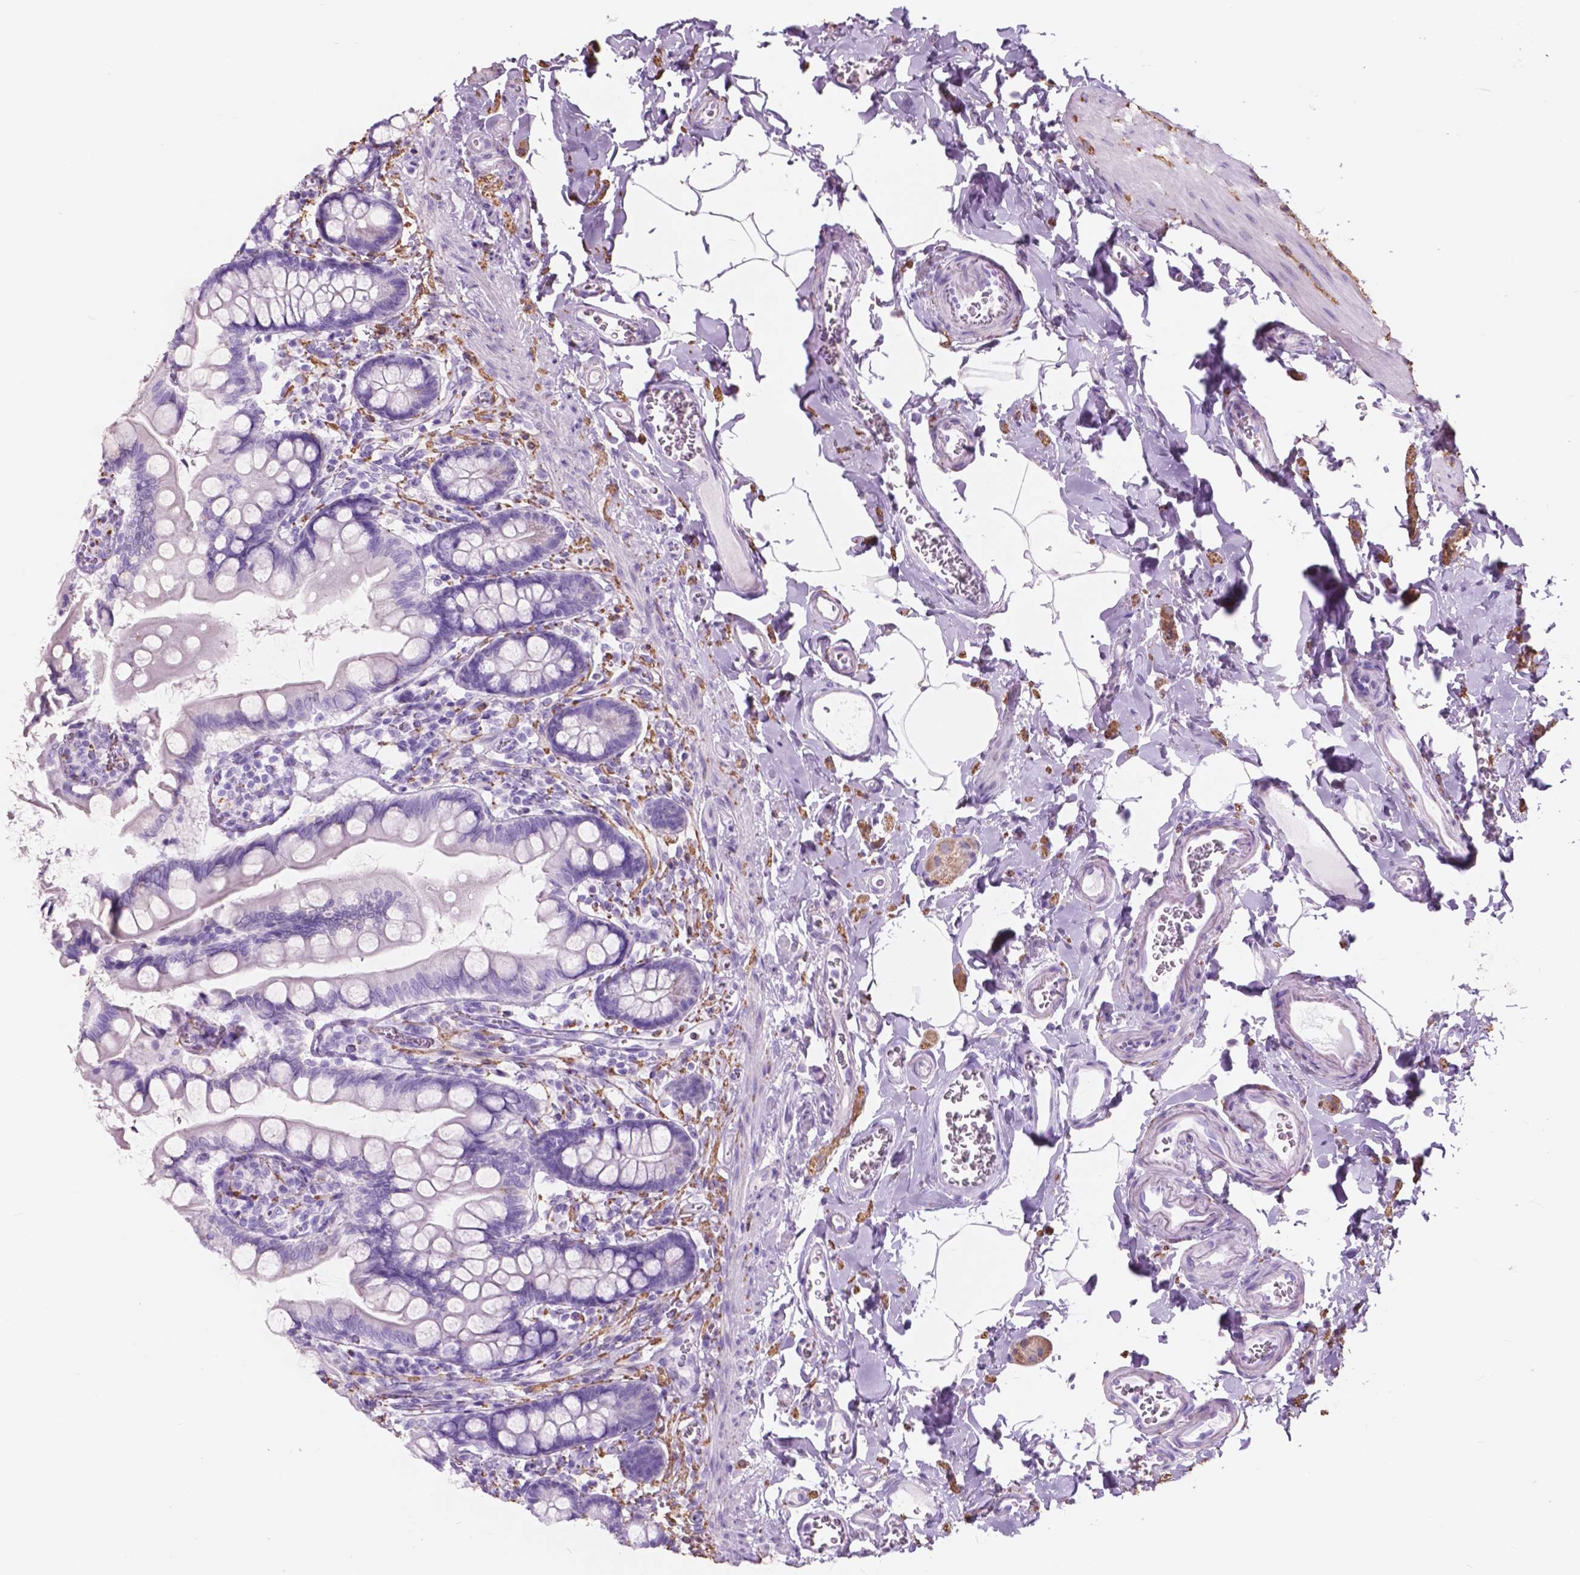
{"staining": {"intensity": "negative", "quantity": "none", "location": "none"}, "tissue": "small intestine", "cell_type": "Glandular cells", "image_type": "normal", "snomed": [{"axis": "morphology", "description": "Normal tissue, NOS"}, {"axis": "topography", "description": "Small intestine"}], "caption": "DAB (3,3'-diaminobenzidine) immunohistochemical staining of unremarkable small intestine reveals no significant expression in glandular cells.", "gene": "FXYD2", "patient": {"sex": "female", "age": 56}}